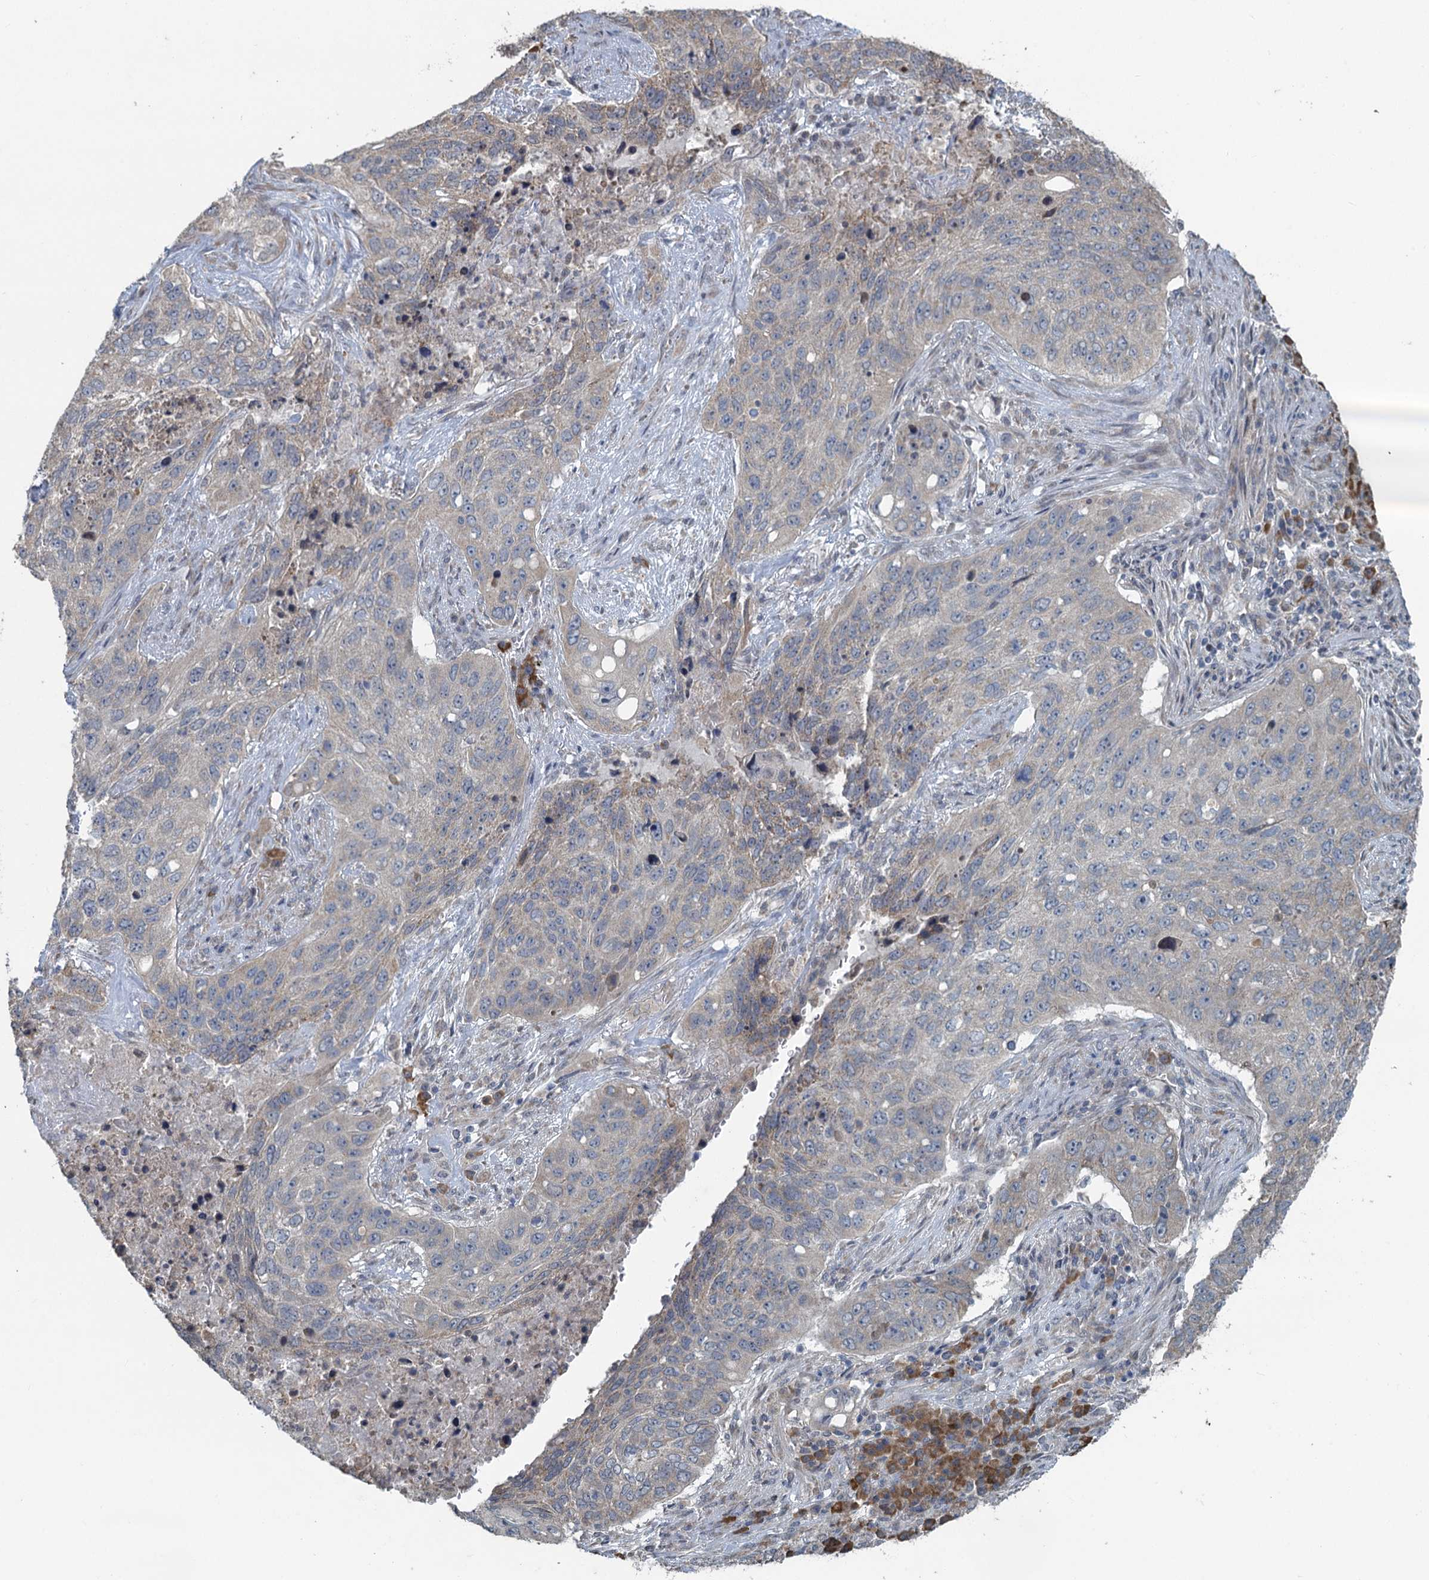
{"staining": {"intensity": "negative", "quantity": "none", "location": "none"}, "tissue": "lung cancer", "cell_type": "Tumor cells", "image_type": "cancer", "snomed": [{"axis": "morphology", "description": "Squamous cell carcinoma, NOS"}, {"axis": "topography", "description": "Lung"}], "caption": "Image shows no protein staining in tumor cells of lung cancer (squamous cell carcinoma) tissue.", "gene": "TEX35", "patient": {"sex": "female", "age": 63}}